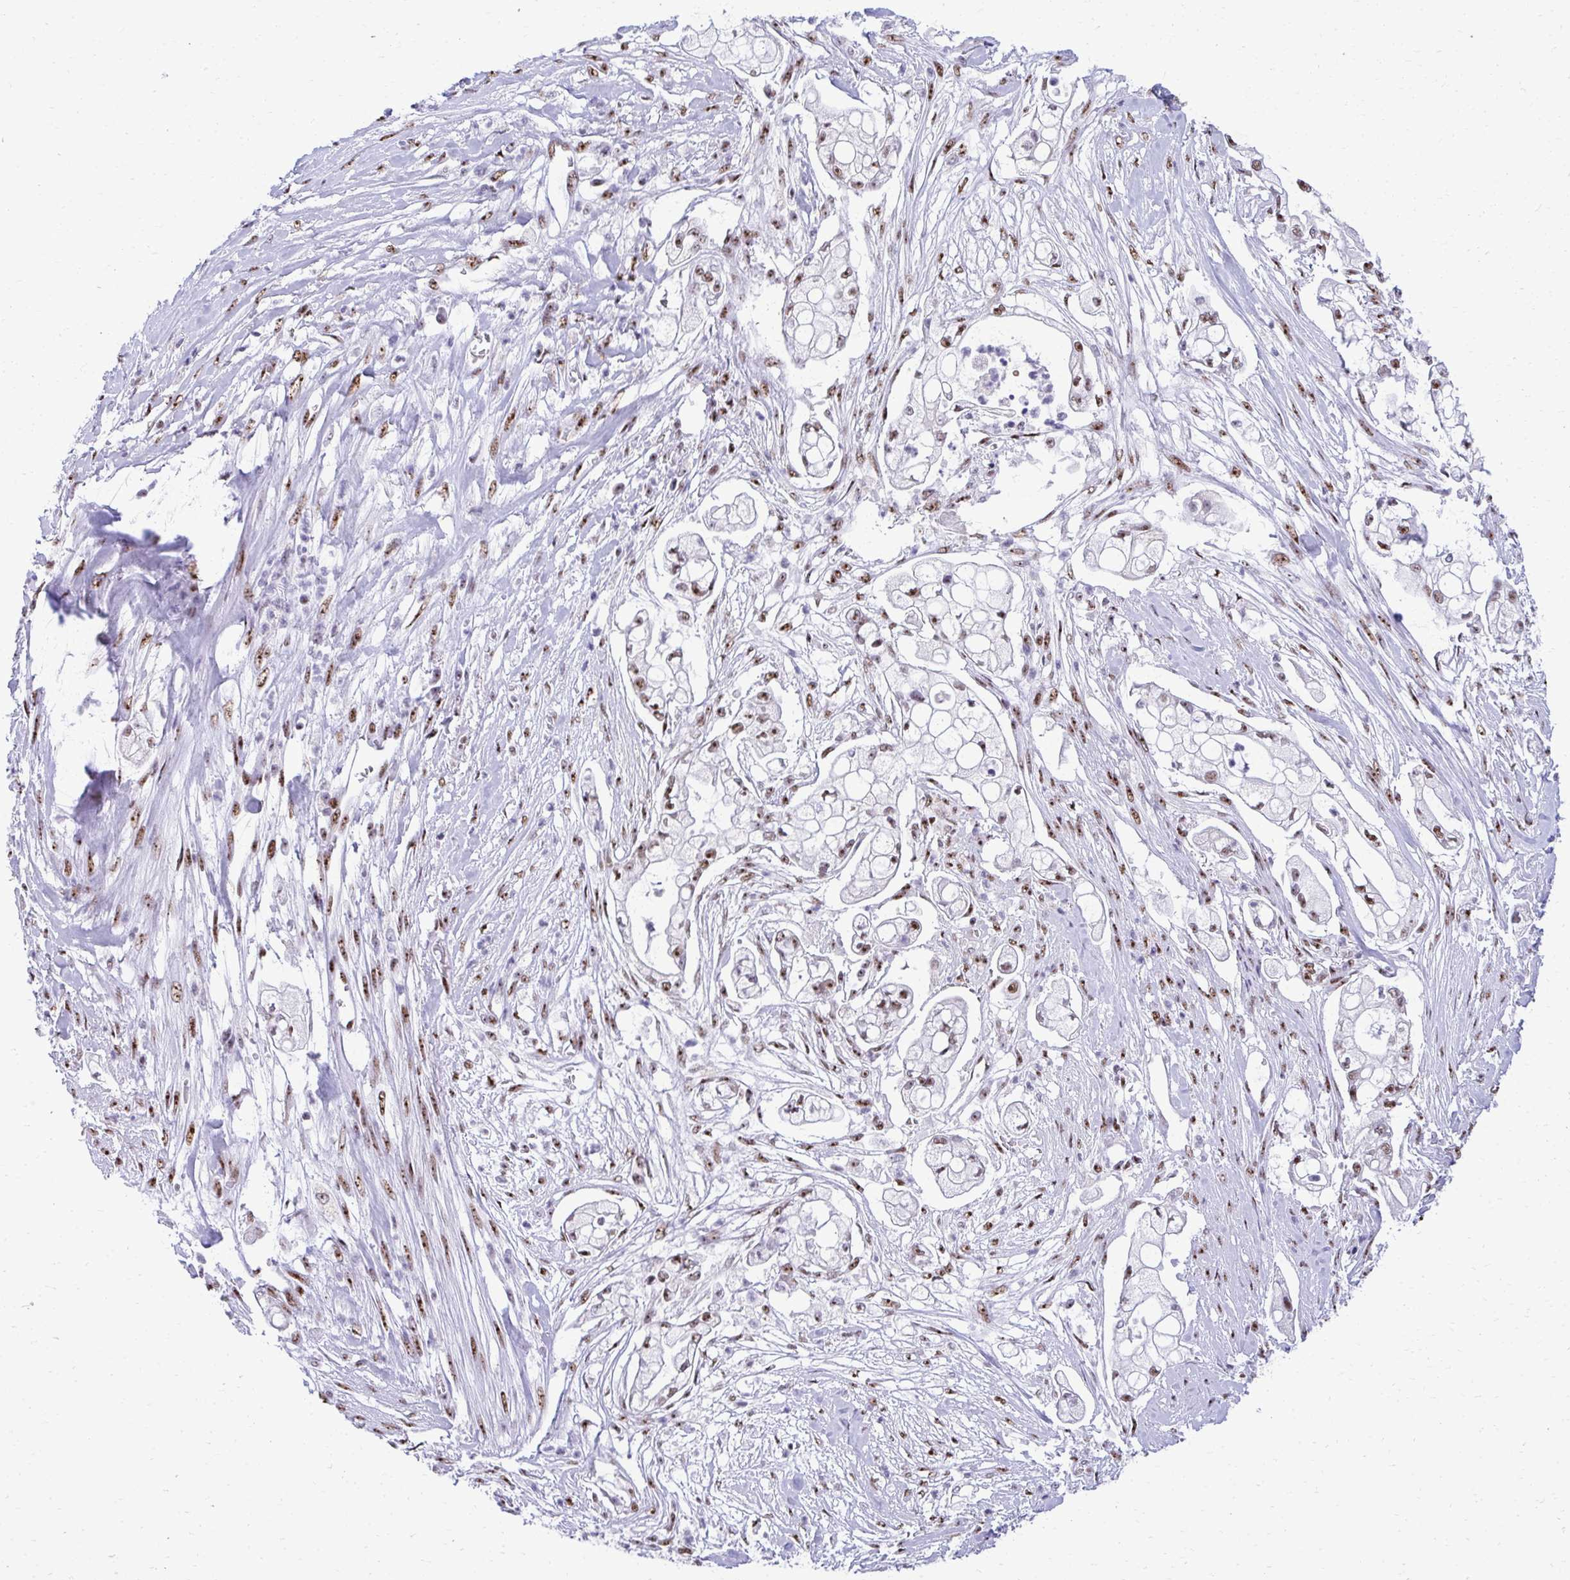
{"staining": {"intensity": "strong", "quantity": "25%-75%", "location": "nuclear"}, "tissue": "pancreatic cancer", "cell_type": "Tumor cells", "image_type": "cancer", "snomed": [{"axis": "morphology", "description": "Adenocarcinoma, NOS"}, {"axis": "topography", "description": "Pancreas"}], "caption": "Tumor cells show strong nuclear positivity in about 25%-75% of cells in pancreatic cancer. The protein of interest is stained brown, and the nuclei are stained in blue (DAB (3,3'-diaminobenzidine) IHC with brightfield microscopy, high magnification).", "gene": "PELP1", "patient": {"sex": "female", "age": 69}}